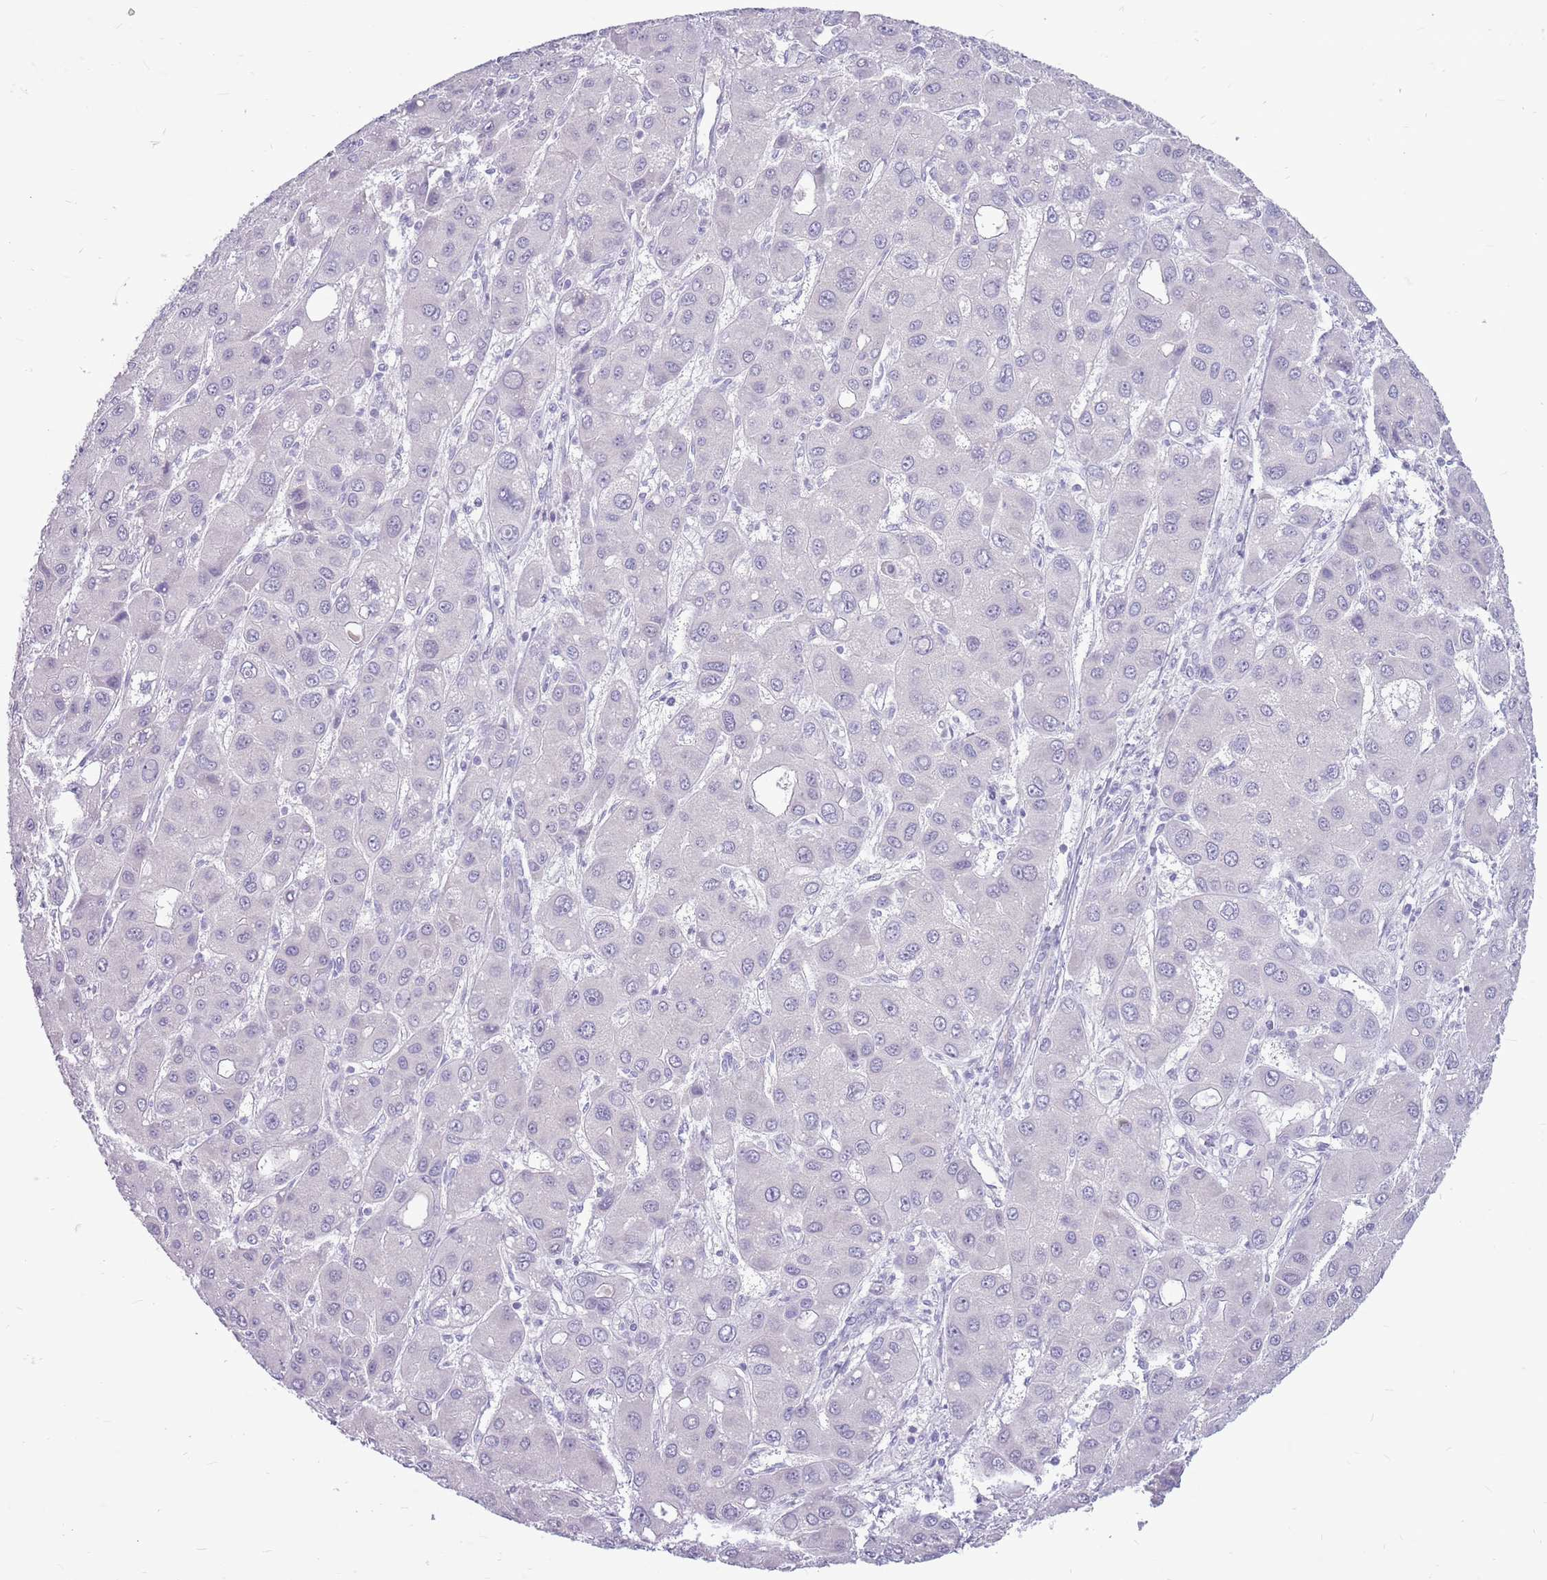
{"staining": {"intensity": "negative", "quantity": "none", "location": "none"}, "tissue": "liver cancer", "cell_type": "Tumor cells", "image_type": "cancer", "snomed": [{"axis": "morphology", "description": "Carcinoma, Hepatocellular, NOS"}, {"axis": "topography", "description": "Liver"}], "caption": "Tumor cells are negative for protein expression in human liver hepatocellular carcinoma. (Brightfield microscopy of DAB immunohistochemistry at high magnification).", "gene": "ZNF425", "patient": {"sex": "male", "age": 55}}